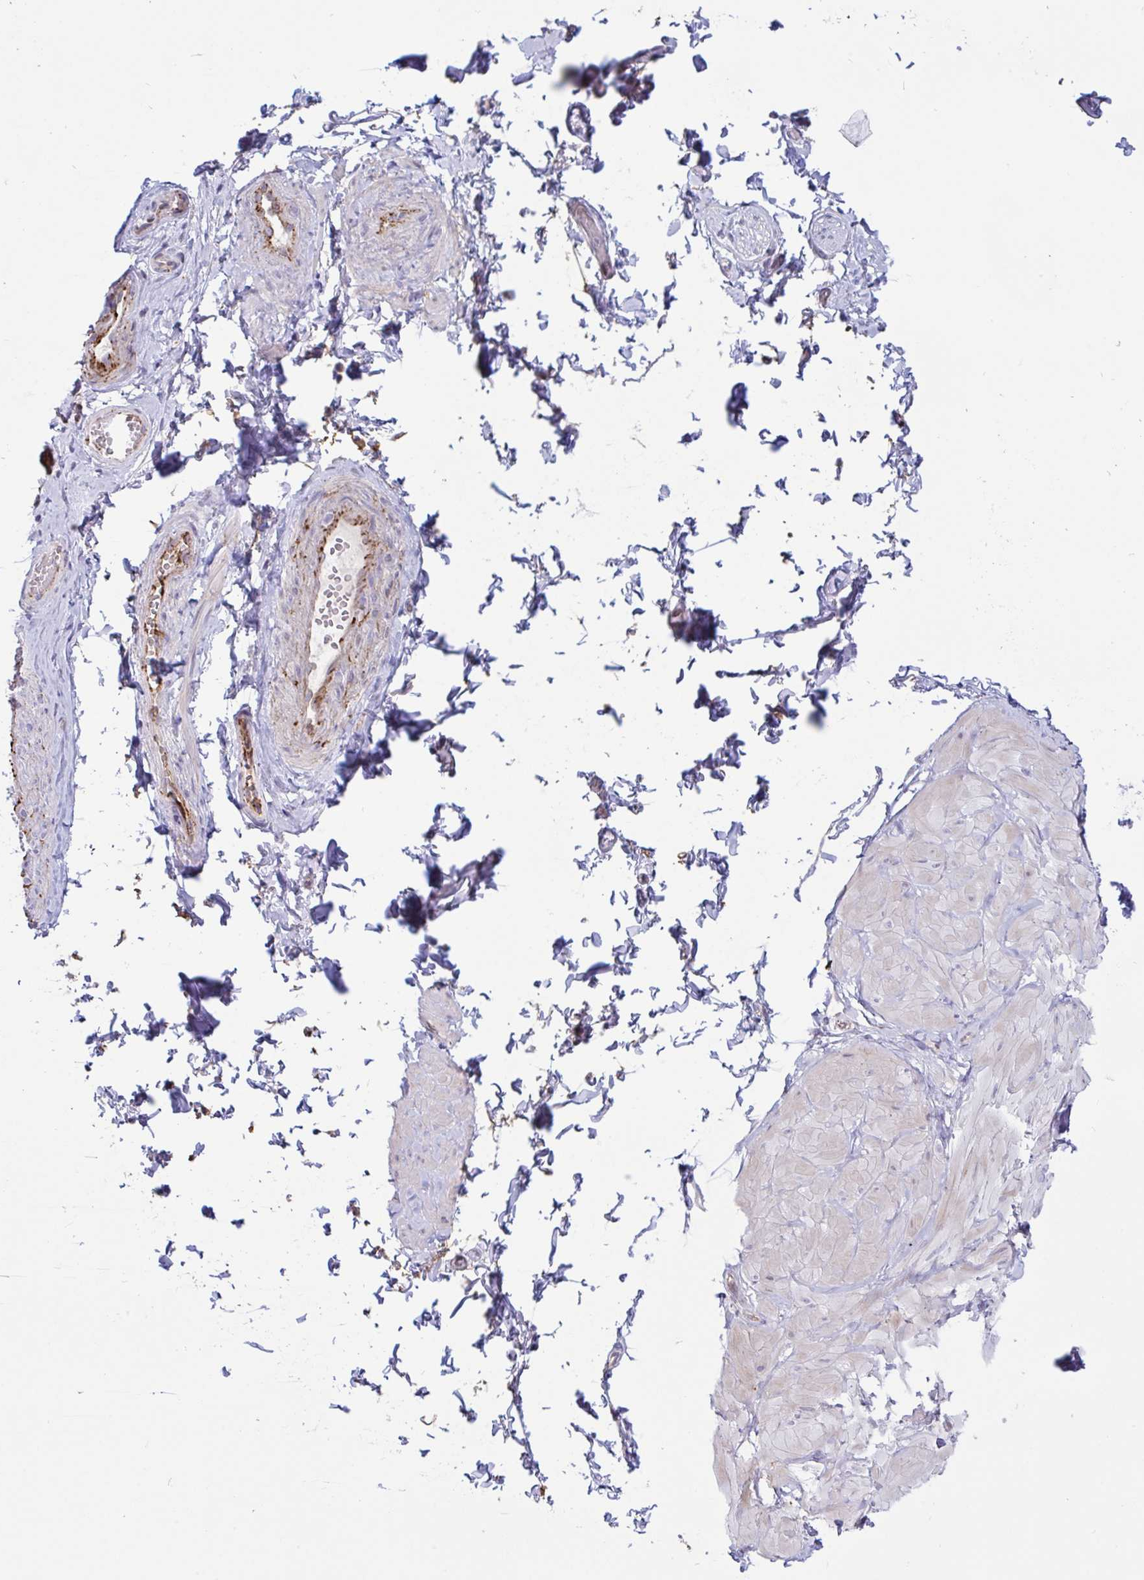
{"staining": {"intensity": "negative", "quantity": "none", "location": "none"}, "tissue": "adipose tissue", "cell_type": "Adipocytes", "image_type": "normal", "snomed": [{"axis": "morphology", "description": "Normal tissue, NOS"}, {"axis": "topography", "description": "Epididymis, spermatic cord, NOS"}, {"axis": "topography", "description": "Epididymis"}, {"axis": "topography", "description": "Peripheral nerve tissue"}], "caption": "DAB (3,3'-diaminobenzidine) immunohistochemical staining of normal human adipose tissue shows no significant staining in adipocytes. Nuclei are stained in blue.", "gene": "IL37", "patient": {"sex": "male", "age": 29}}